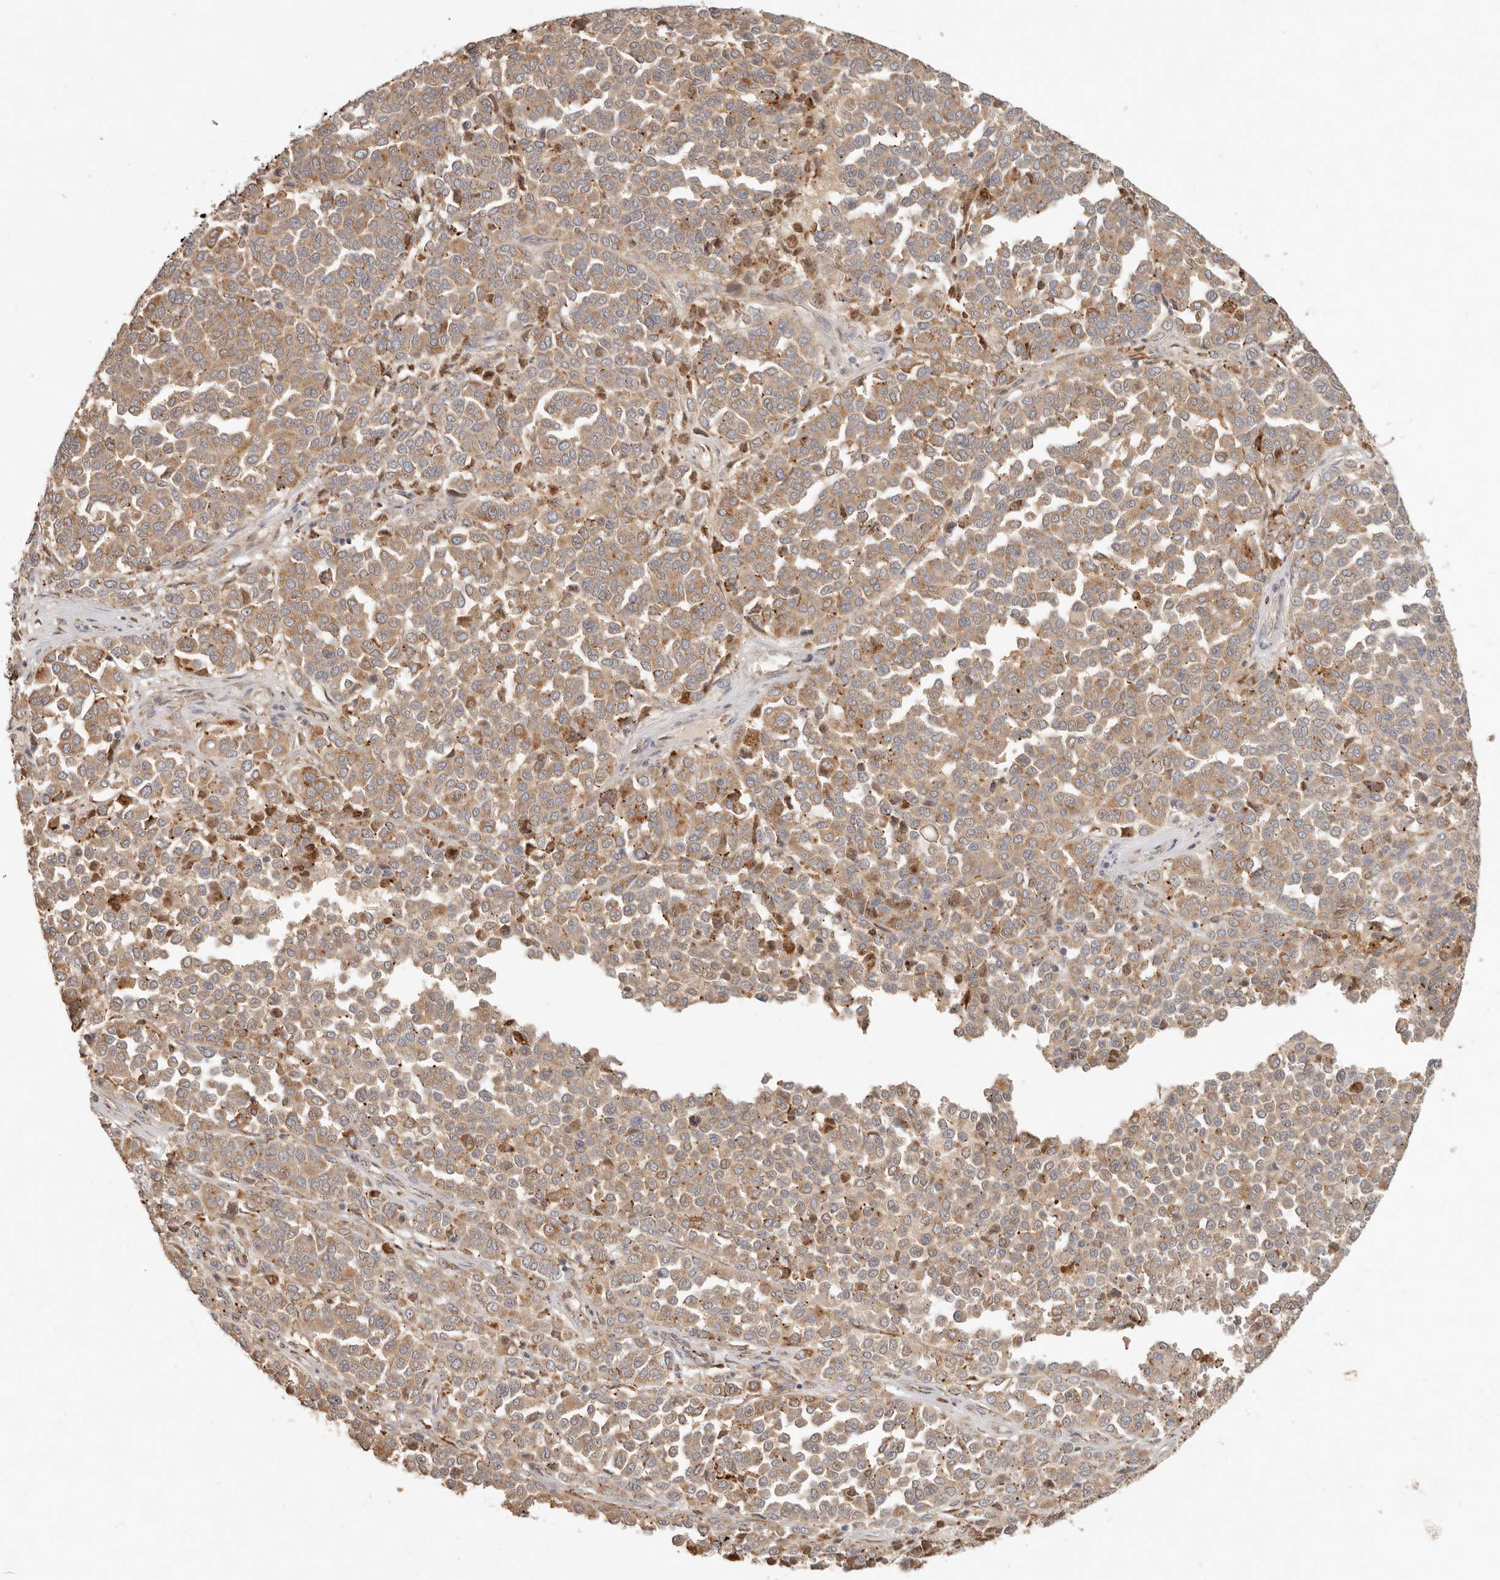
{"staining": {"intensity": "moderate", "quantity": ">75%", "location": "cytoplasmic/membranous"}, "tissue": "melanoma", "cell_type": "Tumor cells", "image_type": "cancer", "snomed": [{"axis": "morphology", "description": "Malignant melanoma, Metastatic site"}, {"axis": "topography", "description": "Pancreas"}], "caption": "A photomicrograph of melanoma stained for a protein exhibits moderate cytoplasmic/membranous brown staining in tumor cells. (DAB = brown stain, brightfield microscopy at high magnification).", "gene": "ARHGEF10L", "patient": {"sex": "female", "age": 30}}